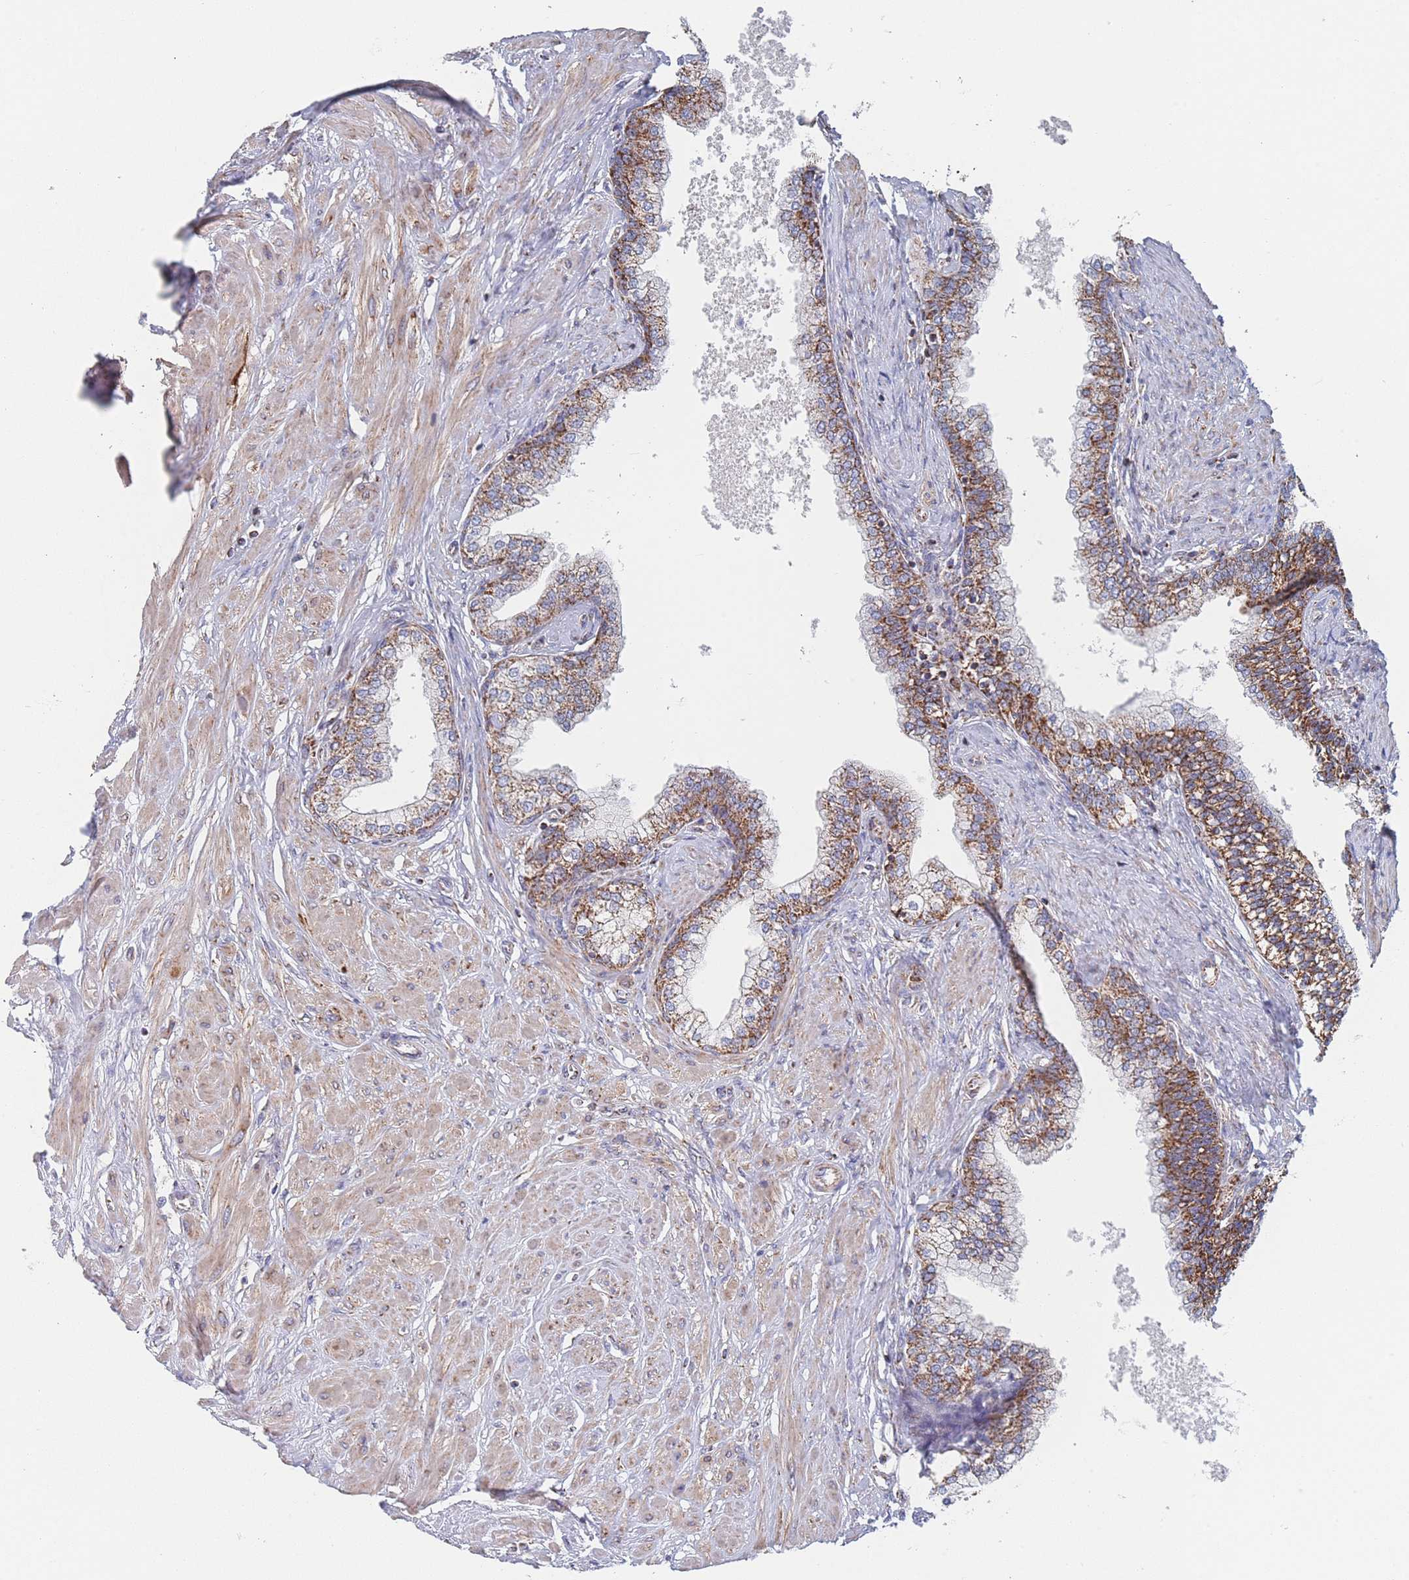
{"staining": {"intensity": "moderate", "quantity": ">75%", "location": "cytoplasmic/membranous"}, "tissue": "prostate", "cell_type": "Glandular cells", "image_type": "normal", "snomed": [{"axis": "morphology", "description": "Normal tissue, NOS"}, {"axis": "topography", "description": "Prostate"}], "caption": "This photomicrograph exhibits immunohistochemistry (IHC) staining of benign prostate, with medium moderate cytoplasmic/membranous expression in approximately >75% of glandular cells.", "gene": "IKZF4", "patient": {"sex": "male", "age": 60}}